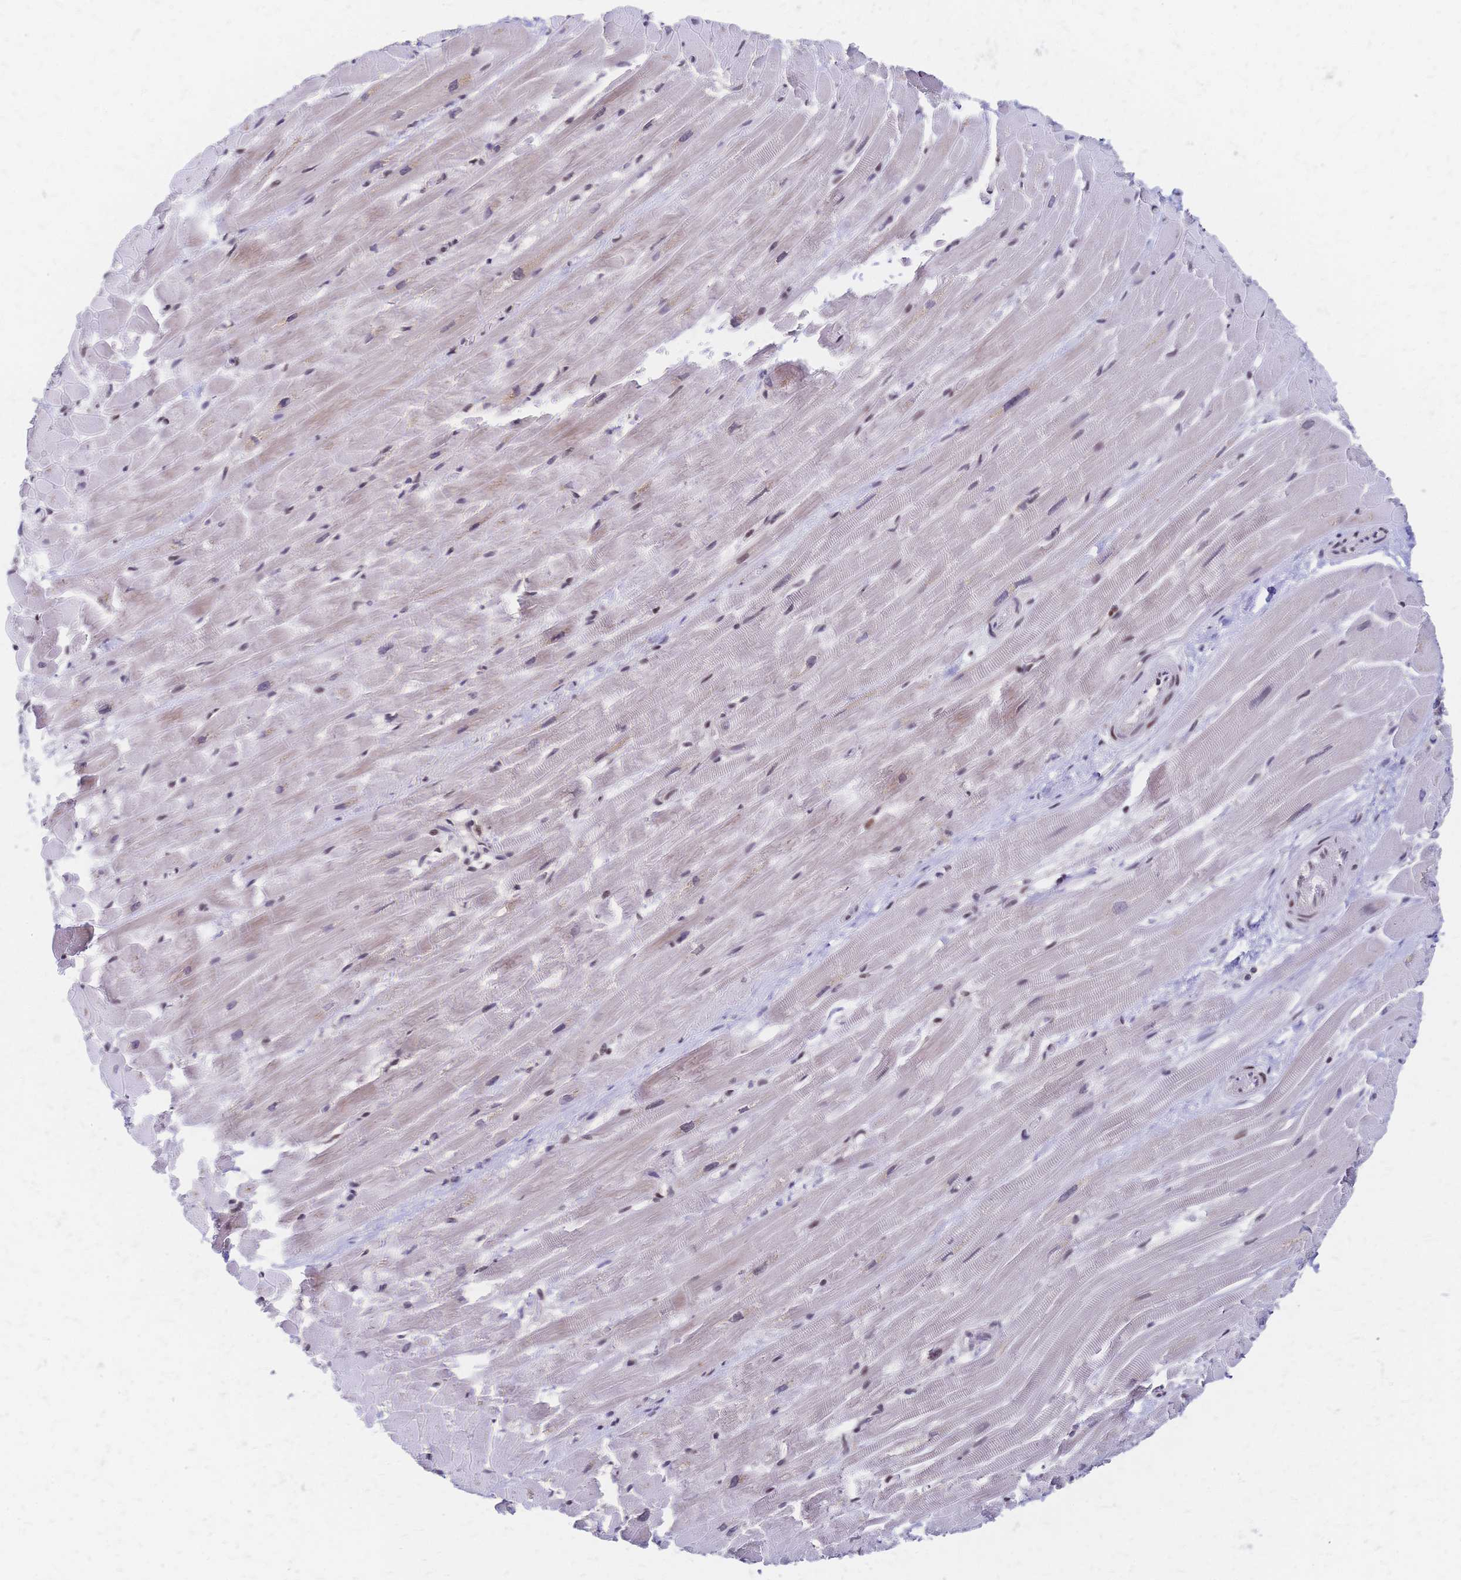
{"staining": {"intensity": "moderate", "quantity": "<25%", "location": "nuclear"}, "tissue": "heart muscle", "cell_type": "Cardiomyocytes", "image_type": "normal", "snomed": [{"axis": "morphology", "description": "Normal tissue, NOS"}, {"axis": "topography", "description": "Heart"}], "caption": "A low amount of moderate nuclear staining is identified in about <25% of cardiomyocytes in normal heart muscle.", "gene": "CBX7", "patient": {"sex": "male", "age": 37}}